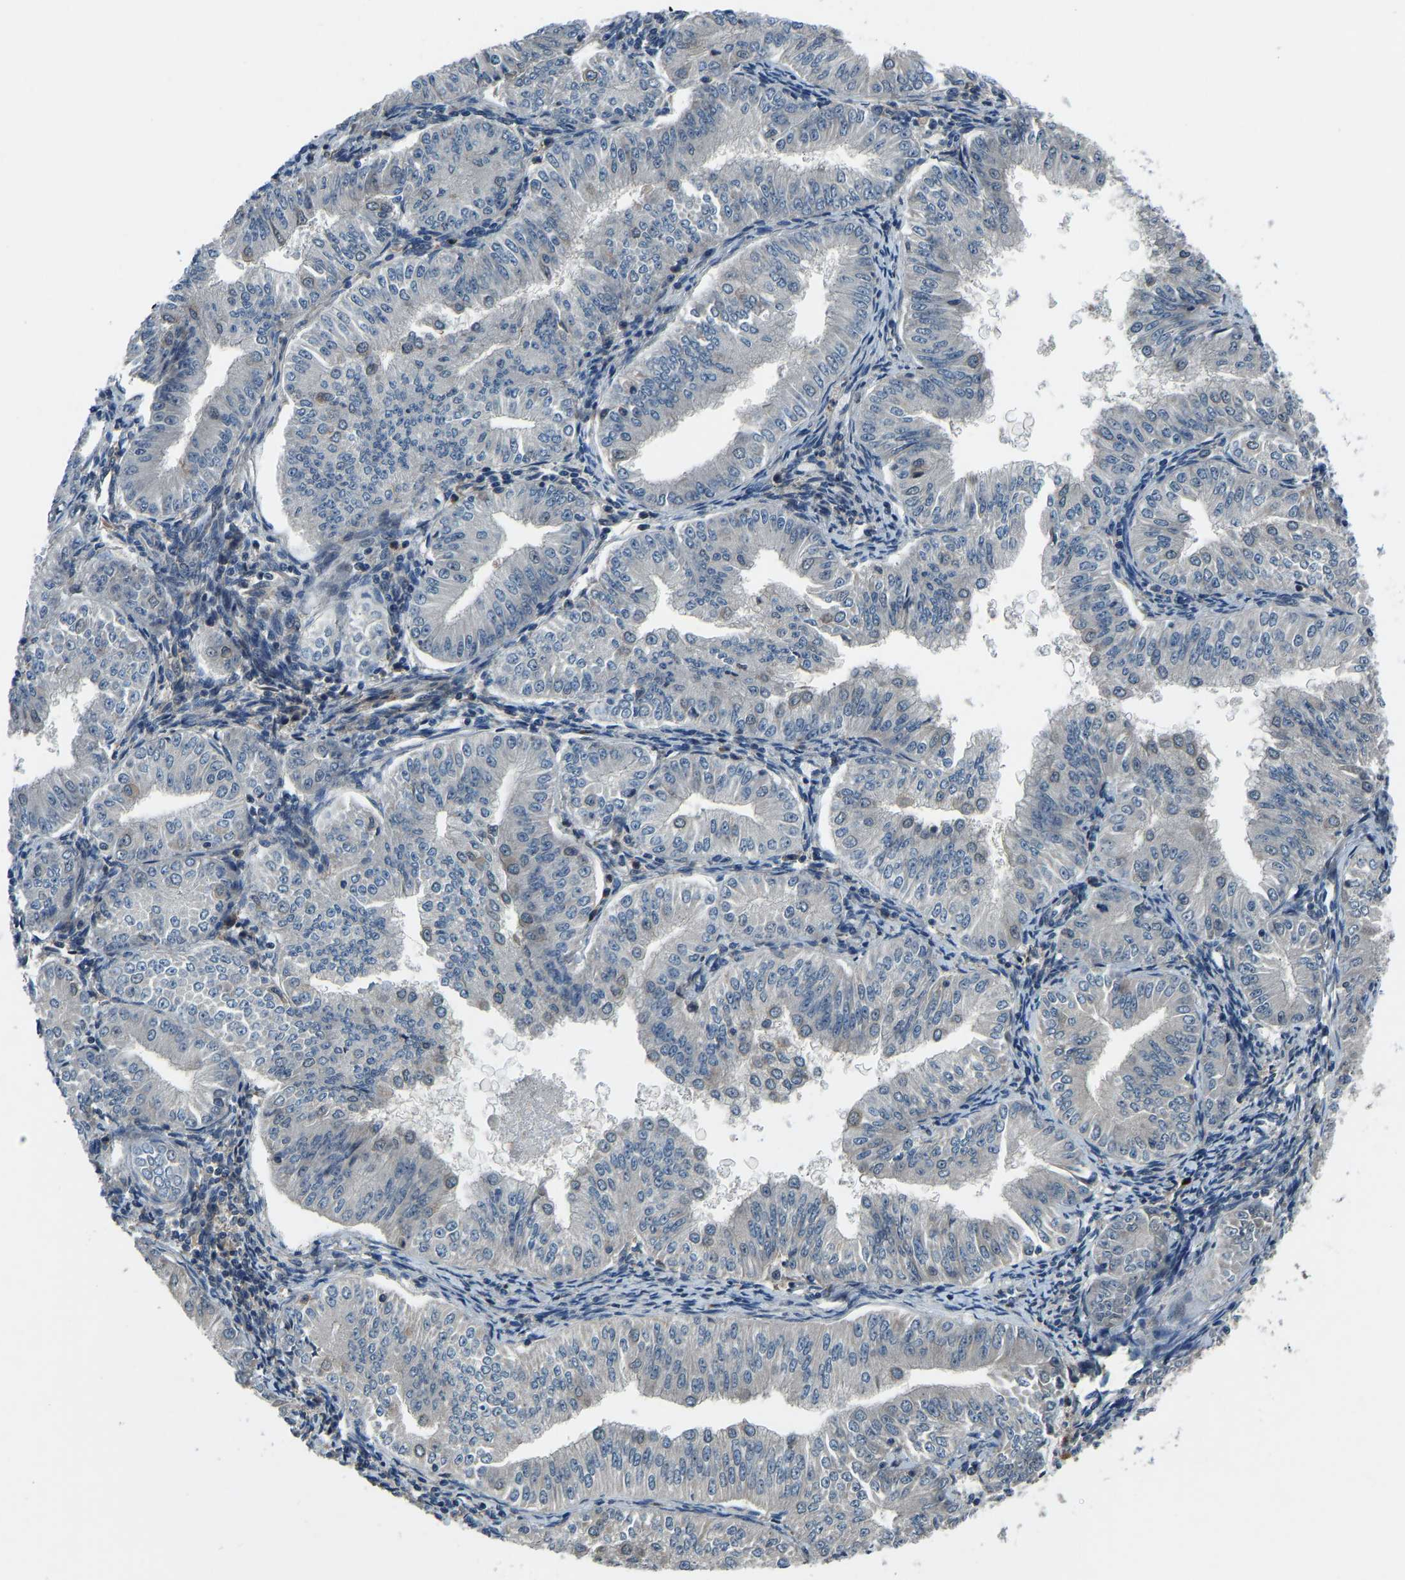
{"staining": {"intensity": "negative", "quantity": "none", "location": "none"}, "tissue": "endometrial cancer", "cell_type": "Tumor cells", "image_type": "cancer", "snomed": [{"axis": "morphology", "description": "Normal tissue, NOS"}, {"axis": "morphology", "description": "Adenocarcinoma, NOS"}, {"axis": "topography", "description": "Endometrium"}], "caption": "This is an immunohistochemistry image of human endometrial cancer (adenocarcinoma). There is no staining in tumor cells.", "gene": "RLIM", "patient": {"sex": "female", "age": 53}}